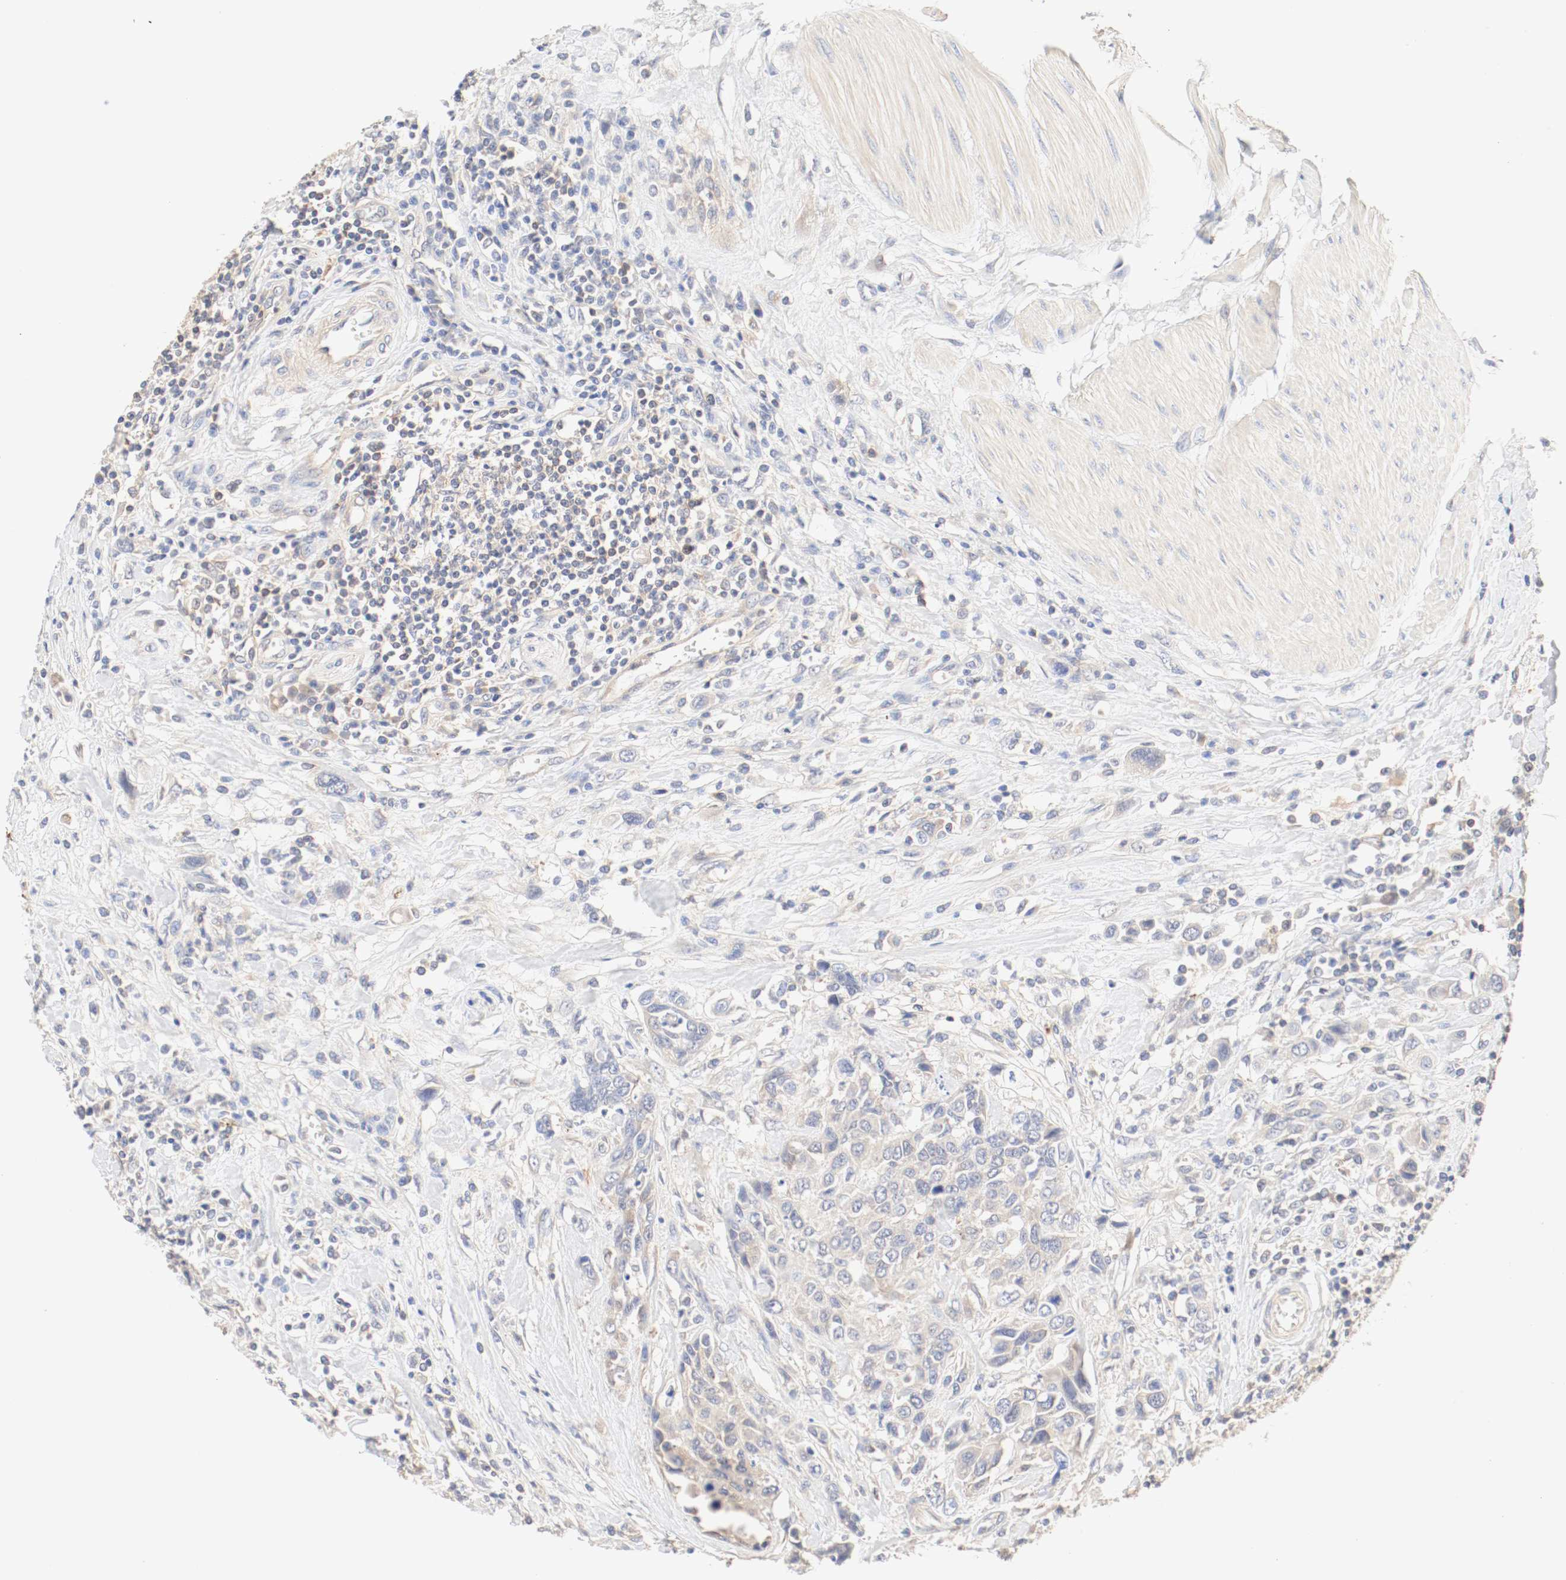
{"staining": {"intensity": "weak", "quantity": ">75%", "location": "cytoplasmic/membranous"}, "tissue": "urothelial cancer", "cell_type": "Tumor cells", "image_type": "cancer", "snomed": [{"axis": "morphology", "description": "Urothelial carcinoma, High grade"}, {"axis": "topography", "description": "Urinary bladder"}], "caption": "Urothelial cancer tissue demonstrates weak cytoplasmic/membranous staining in about >75% of tumor cells, visualized by immunohistochemistry.", "gene": "GIT1", "patient": {"sex": "male", "age": 50}}